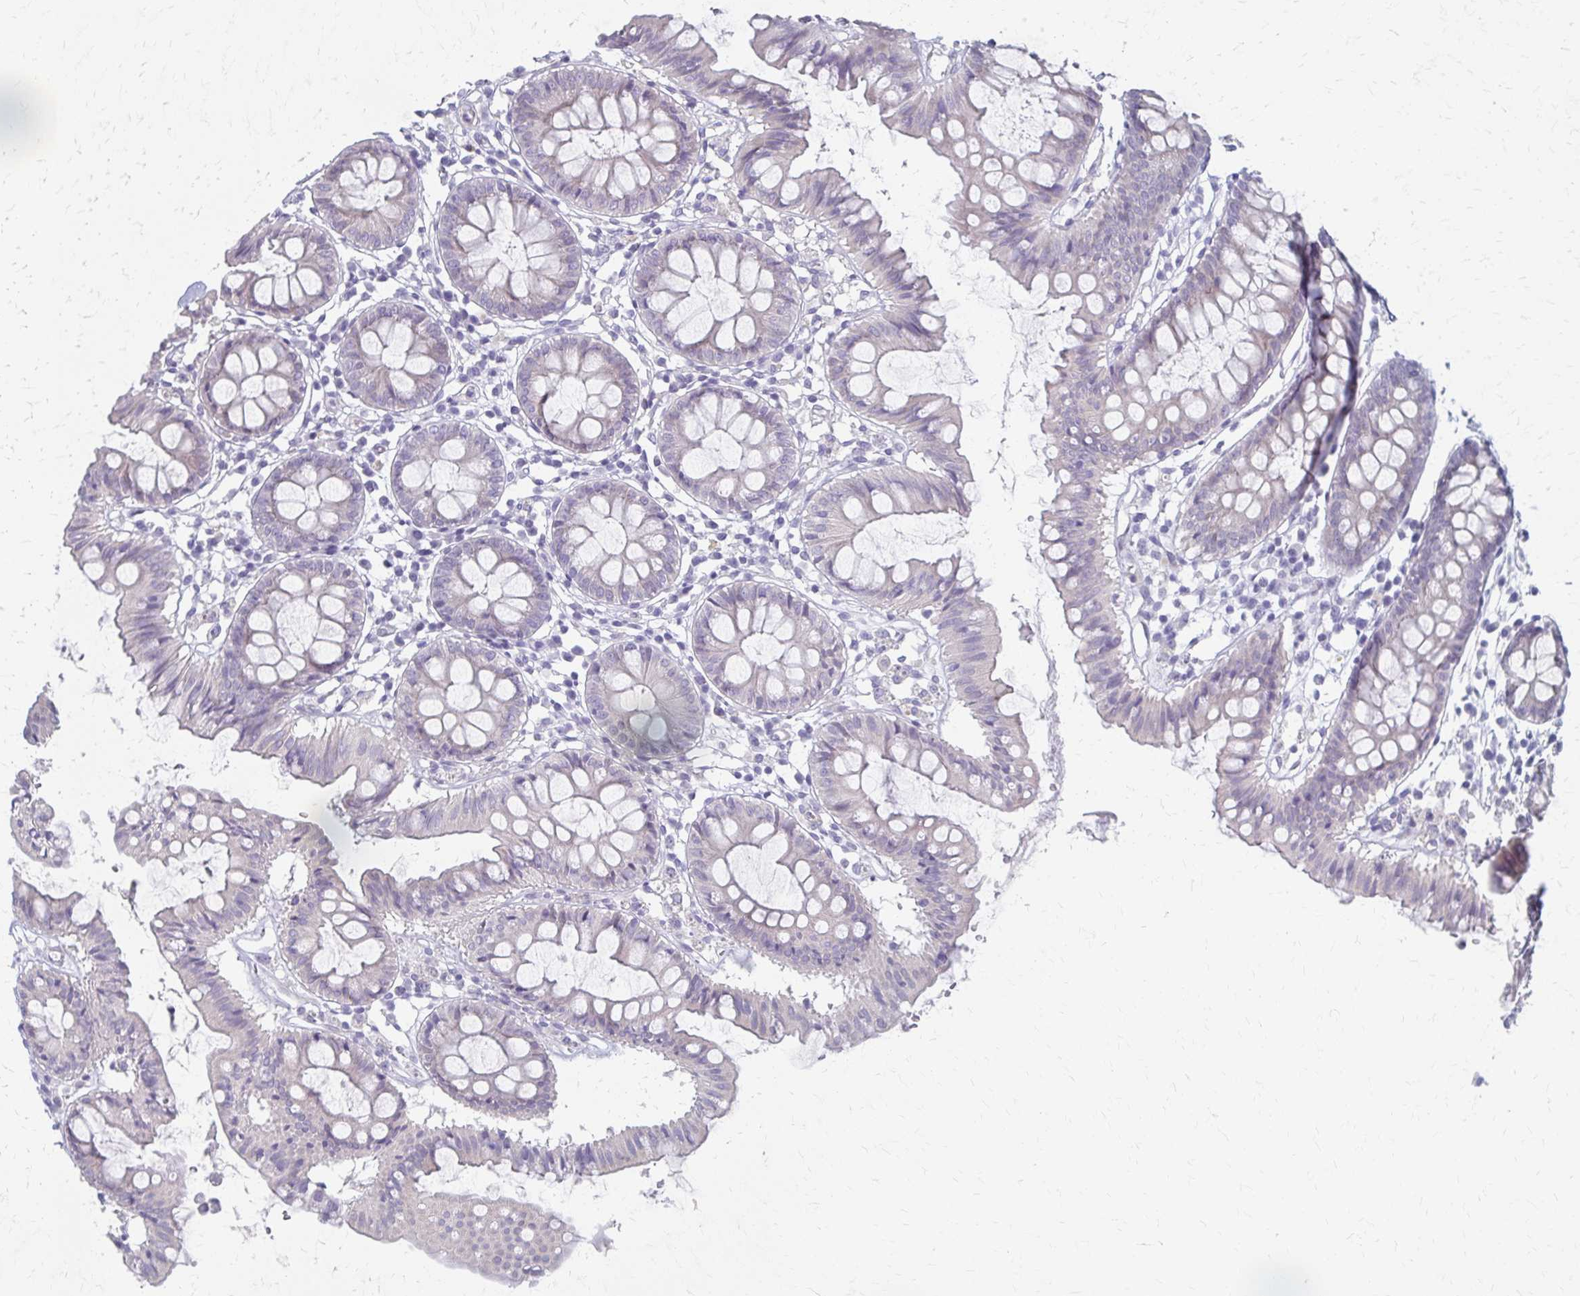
{"staining": {"intensity": "negative", "quantity": "none", "location": "none"}, "tissue": "colon", "cell_type": "Endothelial cells", "image_type": "normal", "snomed": [{"axis": "morphology", "description": "Normal tissue, NOS"}, {"axis": "topography", "description": "Colon"}], "caption": "High power microscopy histopathology image of an IHC image of normal colon, revealing no significant staining in endothelial cells.", "gene": "CYB5A", "patient": {"sex": "female", "age": 84}}